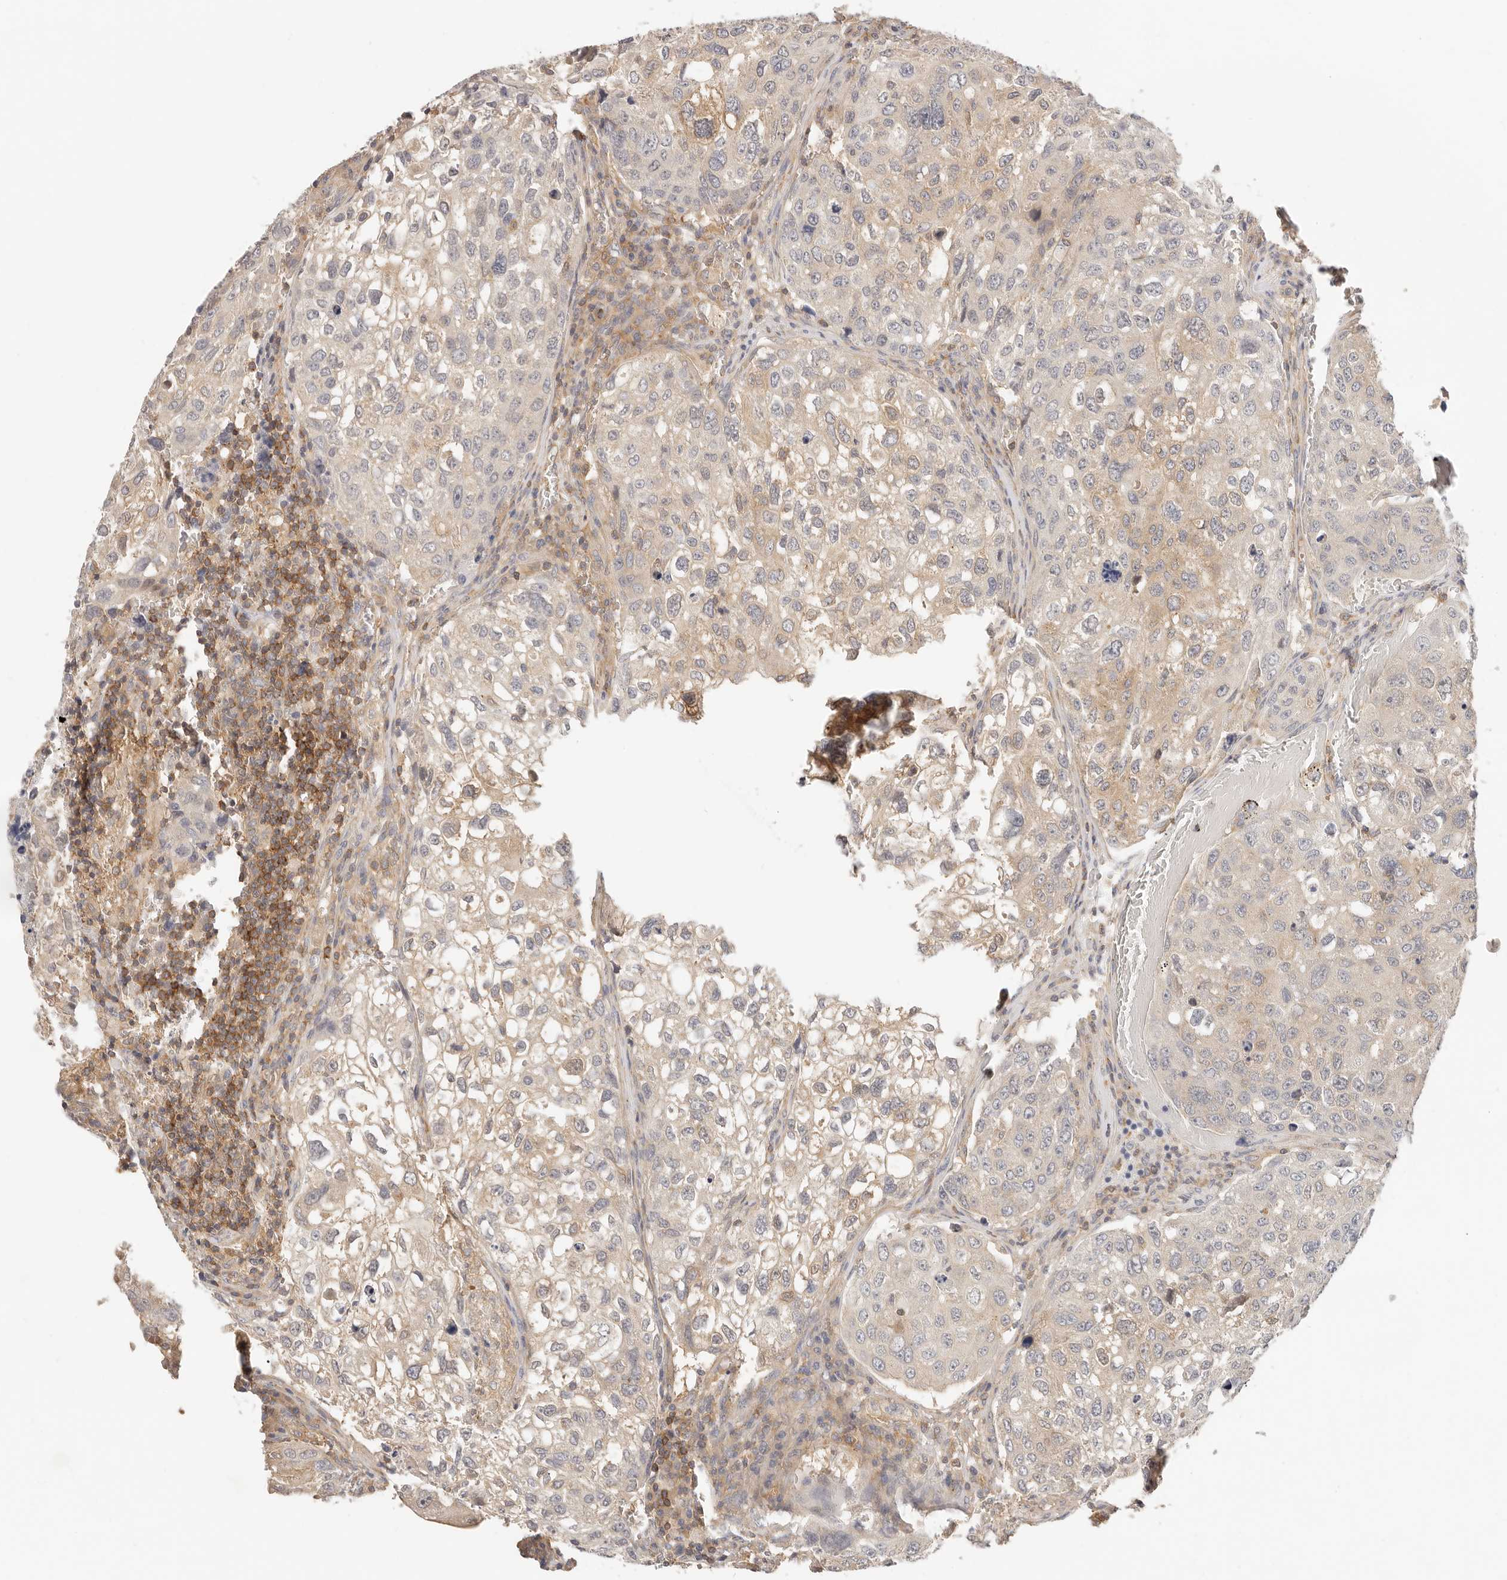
{"staining": {"intensity": "weak", "quantity": "25%-75%", "location": "cytoplasmic/membranous"}, "tissue": "urothelial cancer", "cell_type": "Tumor cells", "image_type": "cancer", "snomed": [{"axis": "morphology", "description": "Urothelial carcinoma, High grade"}, {"axis": "topography", "description": "Lymph node"}, {"axis": "topography", "description": "Urinary bladder"}], "caption": "Protein expression analysis of urothelial cancer exhibits weak cytoplasmic/membranous positivity in about 25%-75% of tumor cells. The staining was performed using DAB, with brown indicating positive protein expression. Nuclei are stained blue with hematoxylin.", "gene": "DTNBP1", "patient": {"sex": "male", "age": 51}}